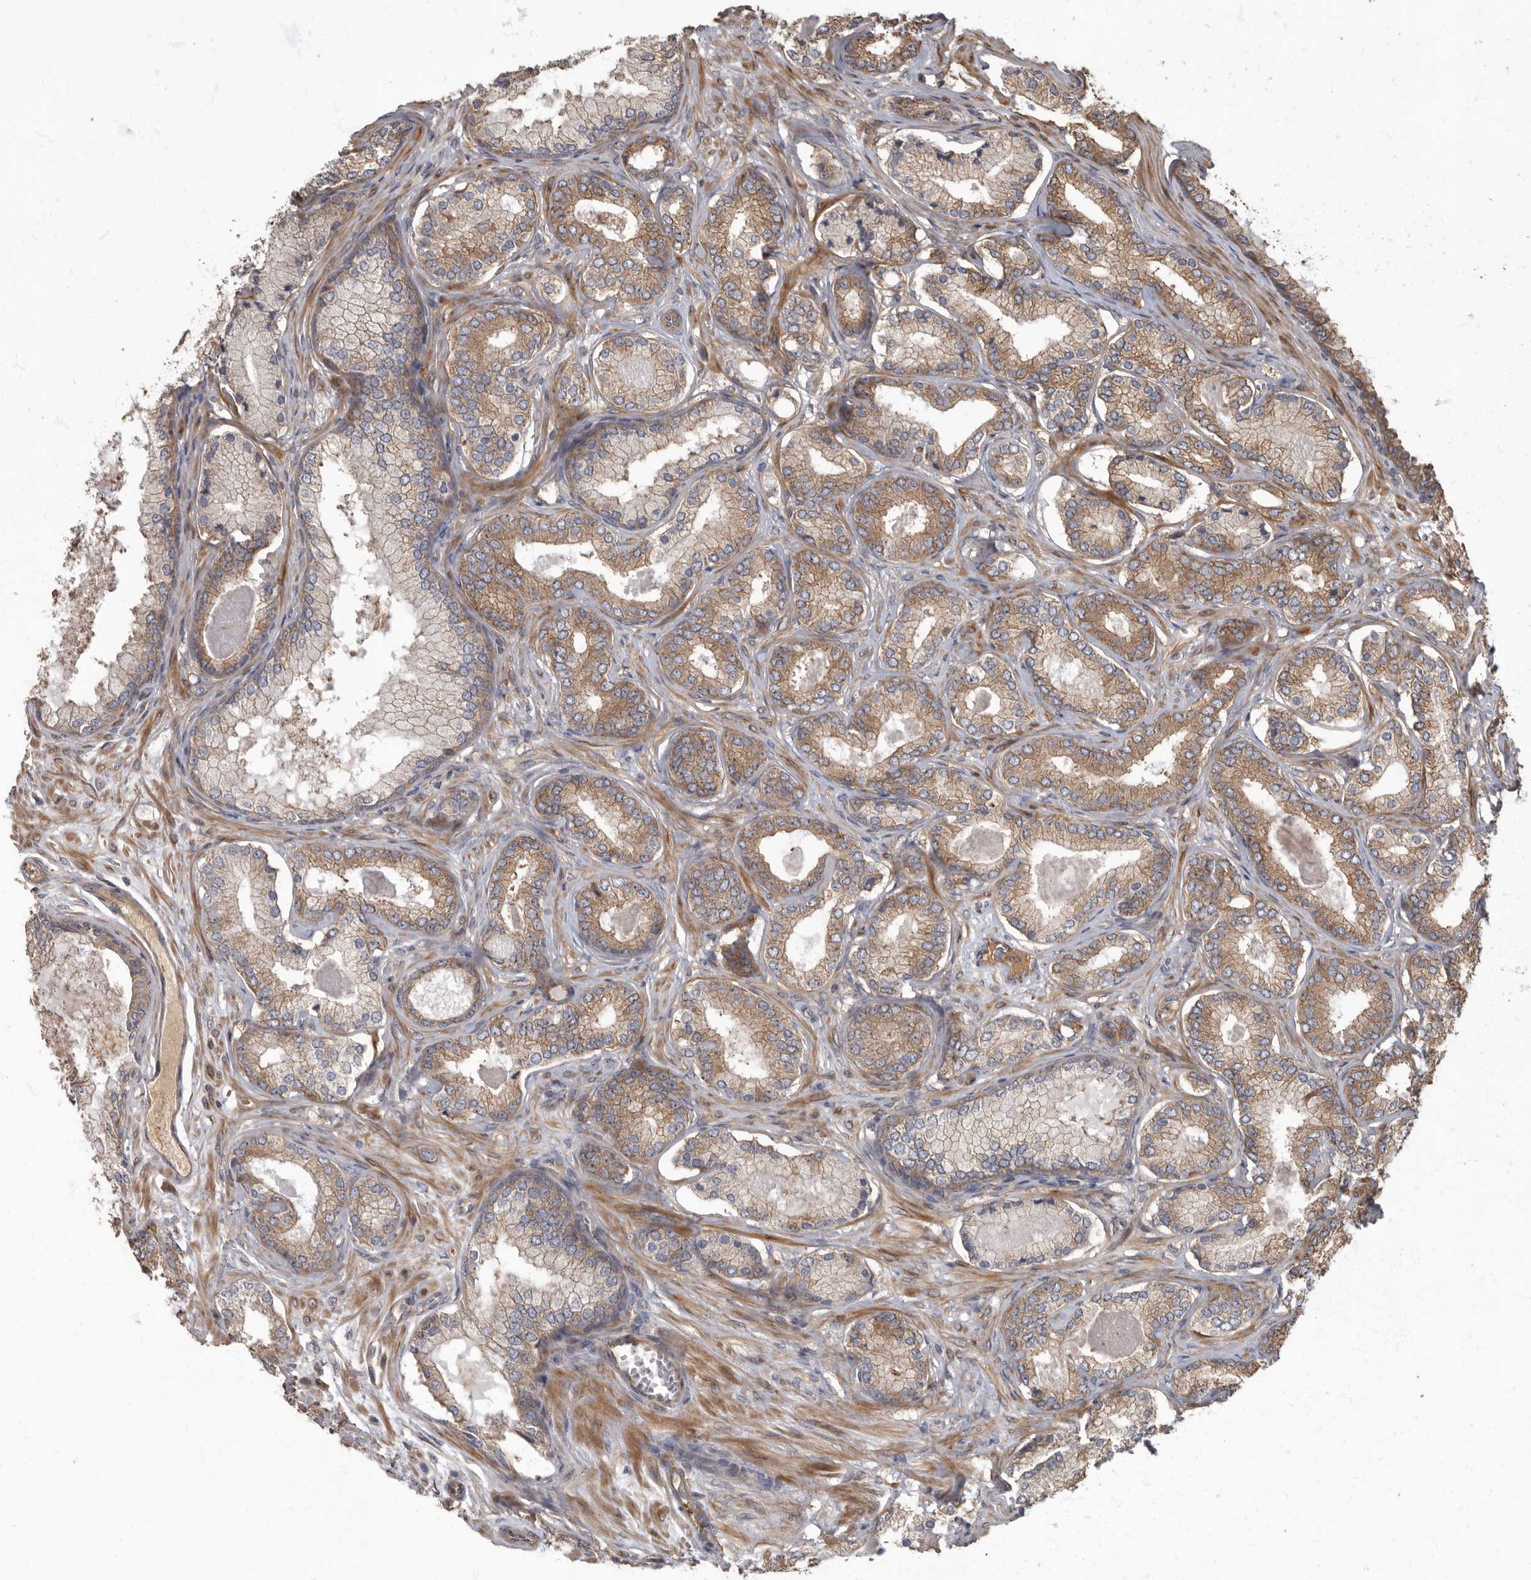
{"staining": {"intensity": "moderate", "quantity": ">75%", "location": "cytoplasmic/membranous"}, "tissue": "prostate cancer", "cell_type": "Tumor cells", "image_type": "cancer", "snomed": [{"axis": "morphology", "description": "Adenocarcinoma, Low grade"}, {"axis": "topography", "description": "Prostate"}], "caption": "Prostate cancer (adenocarcinoma (low-grade)) stained with IHC reveals moderate cytoplasmic/membranous expression in approximately >75% of tumor cells. (Brightfield microscopy of DAB IHC at high magnification).", "gene": "DAAM1", "patient": {"sex": "male", "age": 70}}